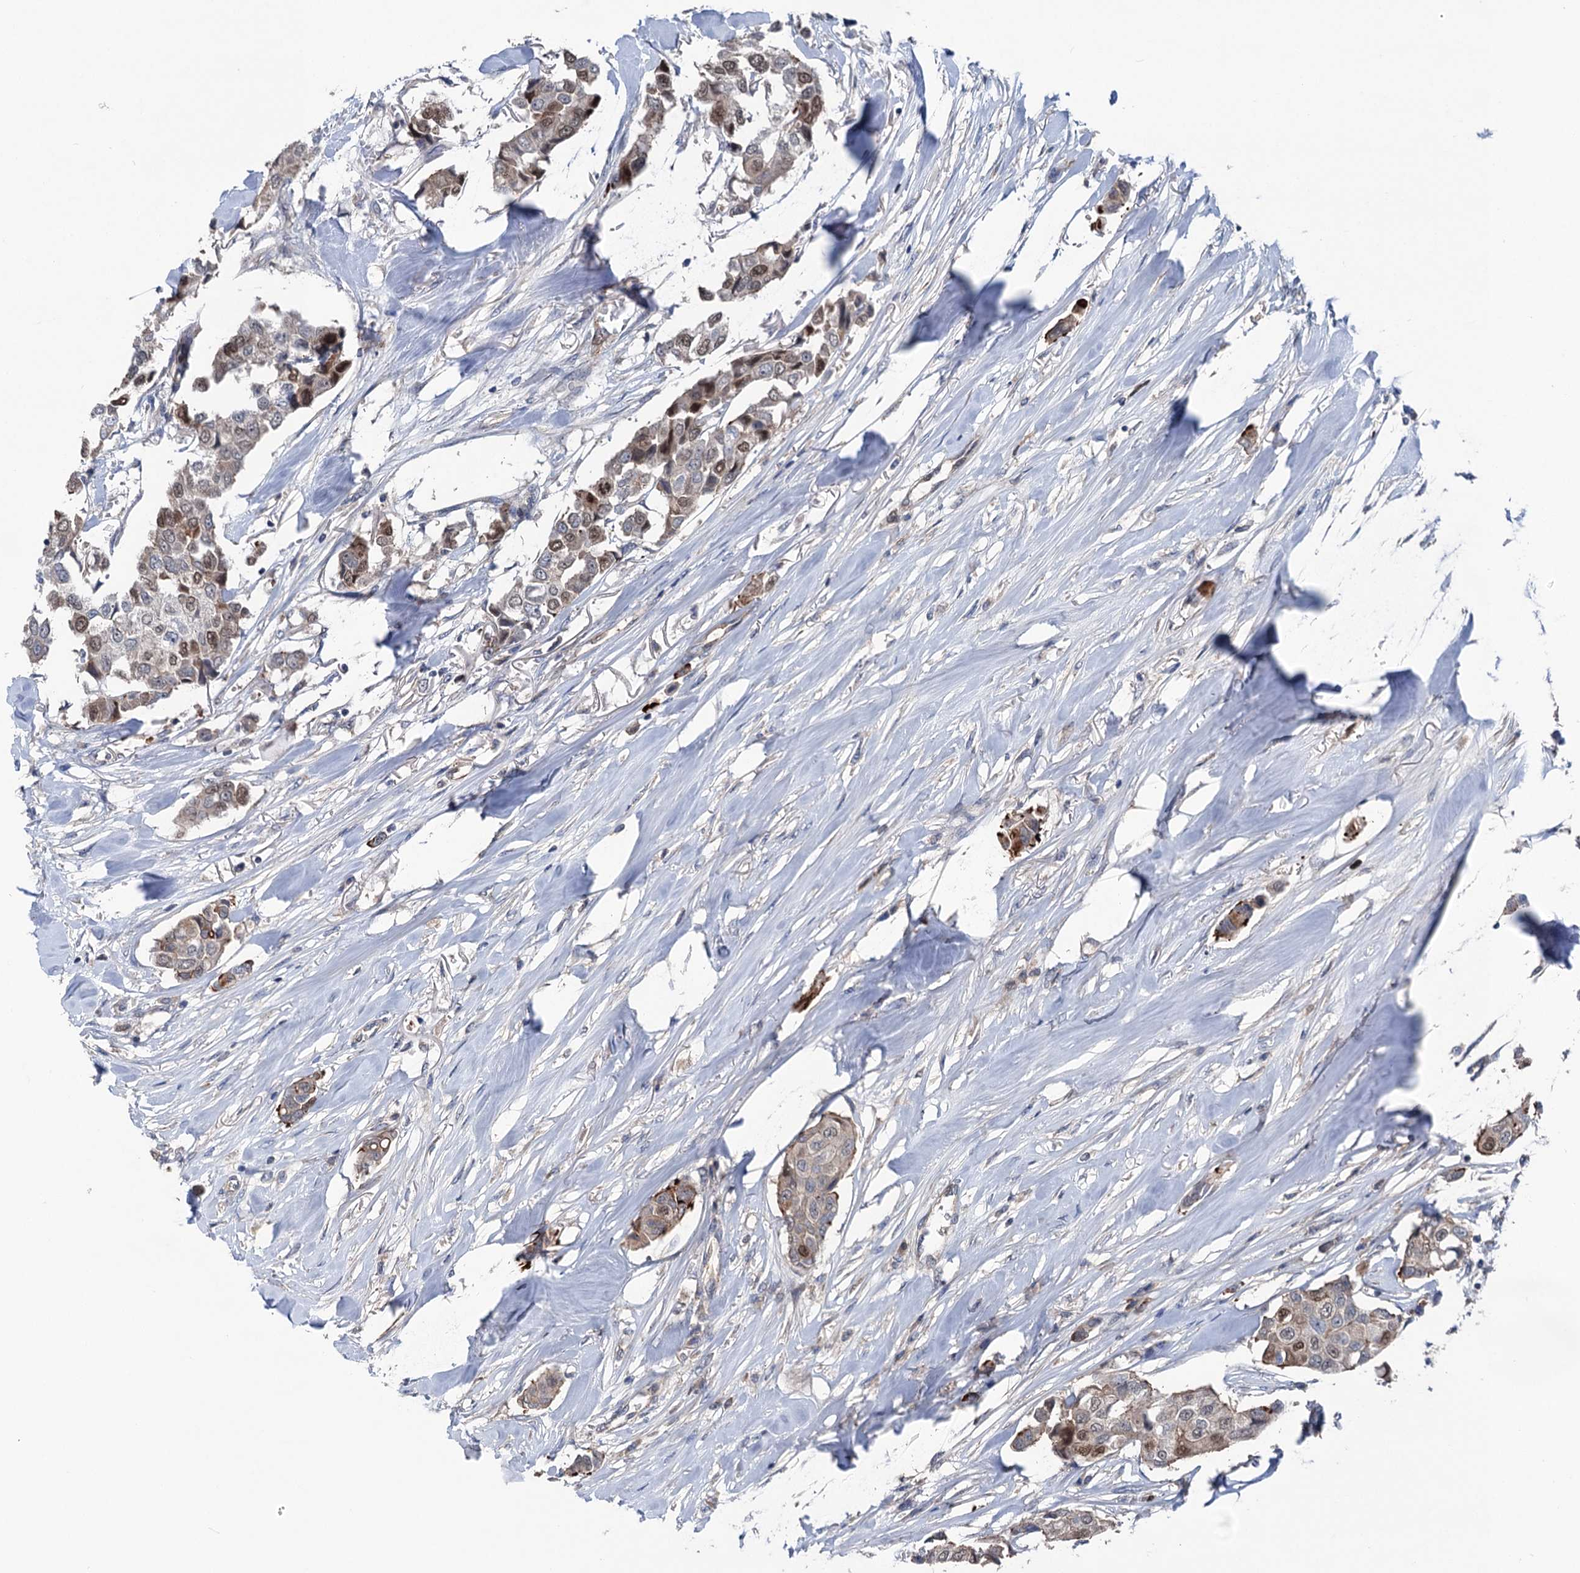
{"staining": {"intensity": "moderate", "quantity": "<25%", "location": "nuclear"}, "tissue": "breast cancer", "cell_type": "Tumor cells", "image_type": "cancer", "snomed": [{"axis": "morphology", "description": "Duct carcinoma"}, {"axis": "topography", "description": "Breast"}], "caption": "Breast cancer stained with DAB immunohistochemistry exhibits low levels of moderate nuclear expression in approximately <25% of tumor cells. The staining was performed using DAB to visualize the protein expression in brown, while the nuclei were stained in blue with hematoxylin (Magnification: 20x).", "gene": "NCAPD2", "patient": {"sex": "female", "age": 80}}